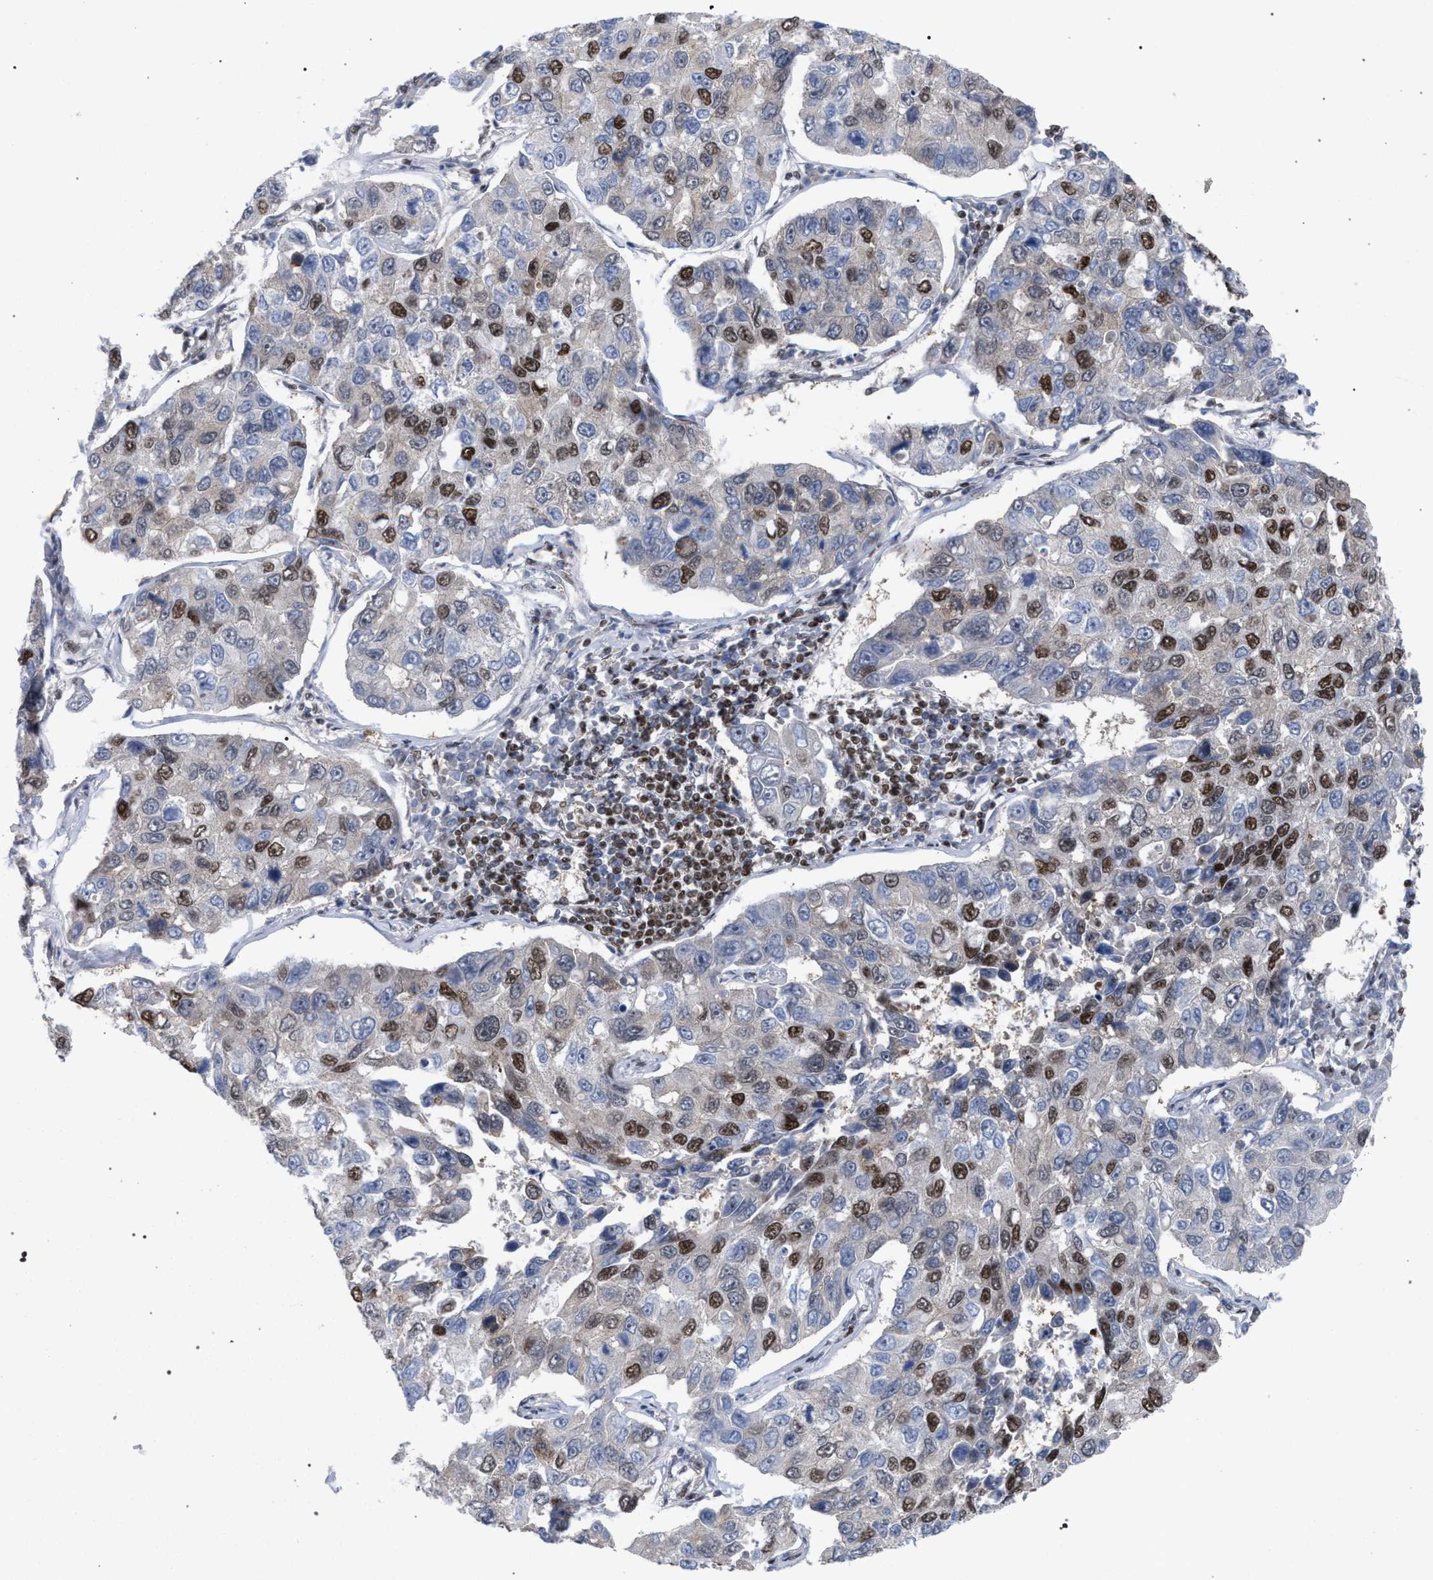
{"staining": {"intensity": "moderate", "quantity": "25%-75%", "location": "nuclear"}, "tissue": "lung cancer", "cell_type": "Tumor cells", "image_type": "cancer", "snomed": [{"axis": "morphology", "description": "Adenocarcinoma, NOS"}, {"axis": "topography", "description": "Lung"}], "caption": "Immunohistochemistry micrograph of neoplastic tissue: lung adenocarcinoma stained using immunohistochemistry demonstrates medium levels of moderate protein expression localized specifically in the nuclear of tumor cells, appearing as a nuclear brown color.", "gene": "SCAF4", "patient": {"sex": "male", "age": 64}}